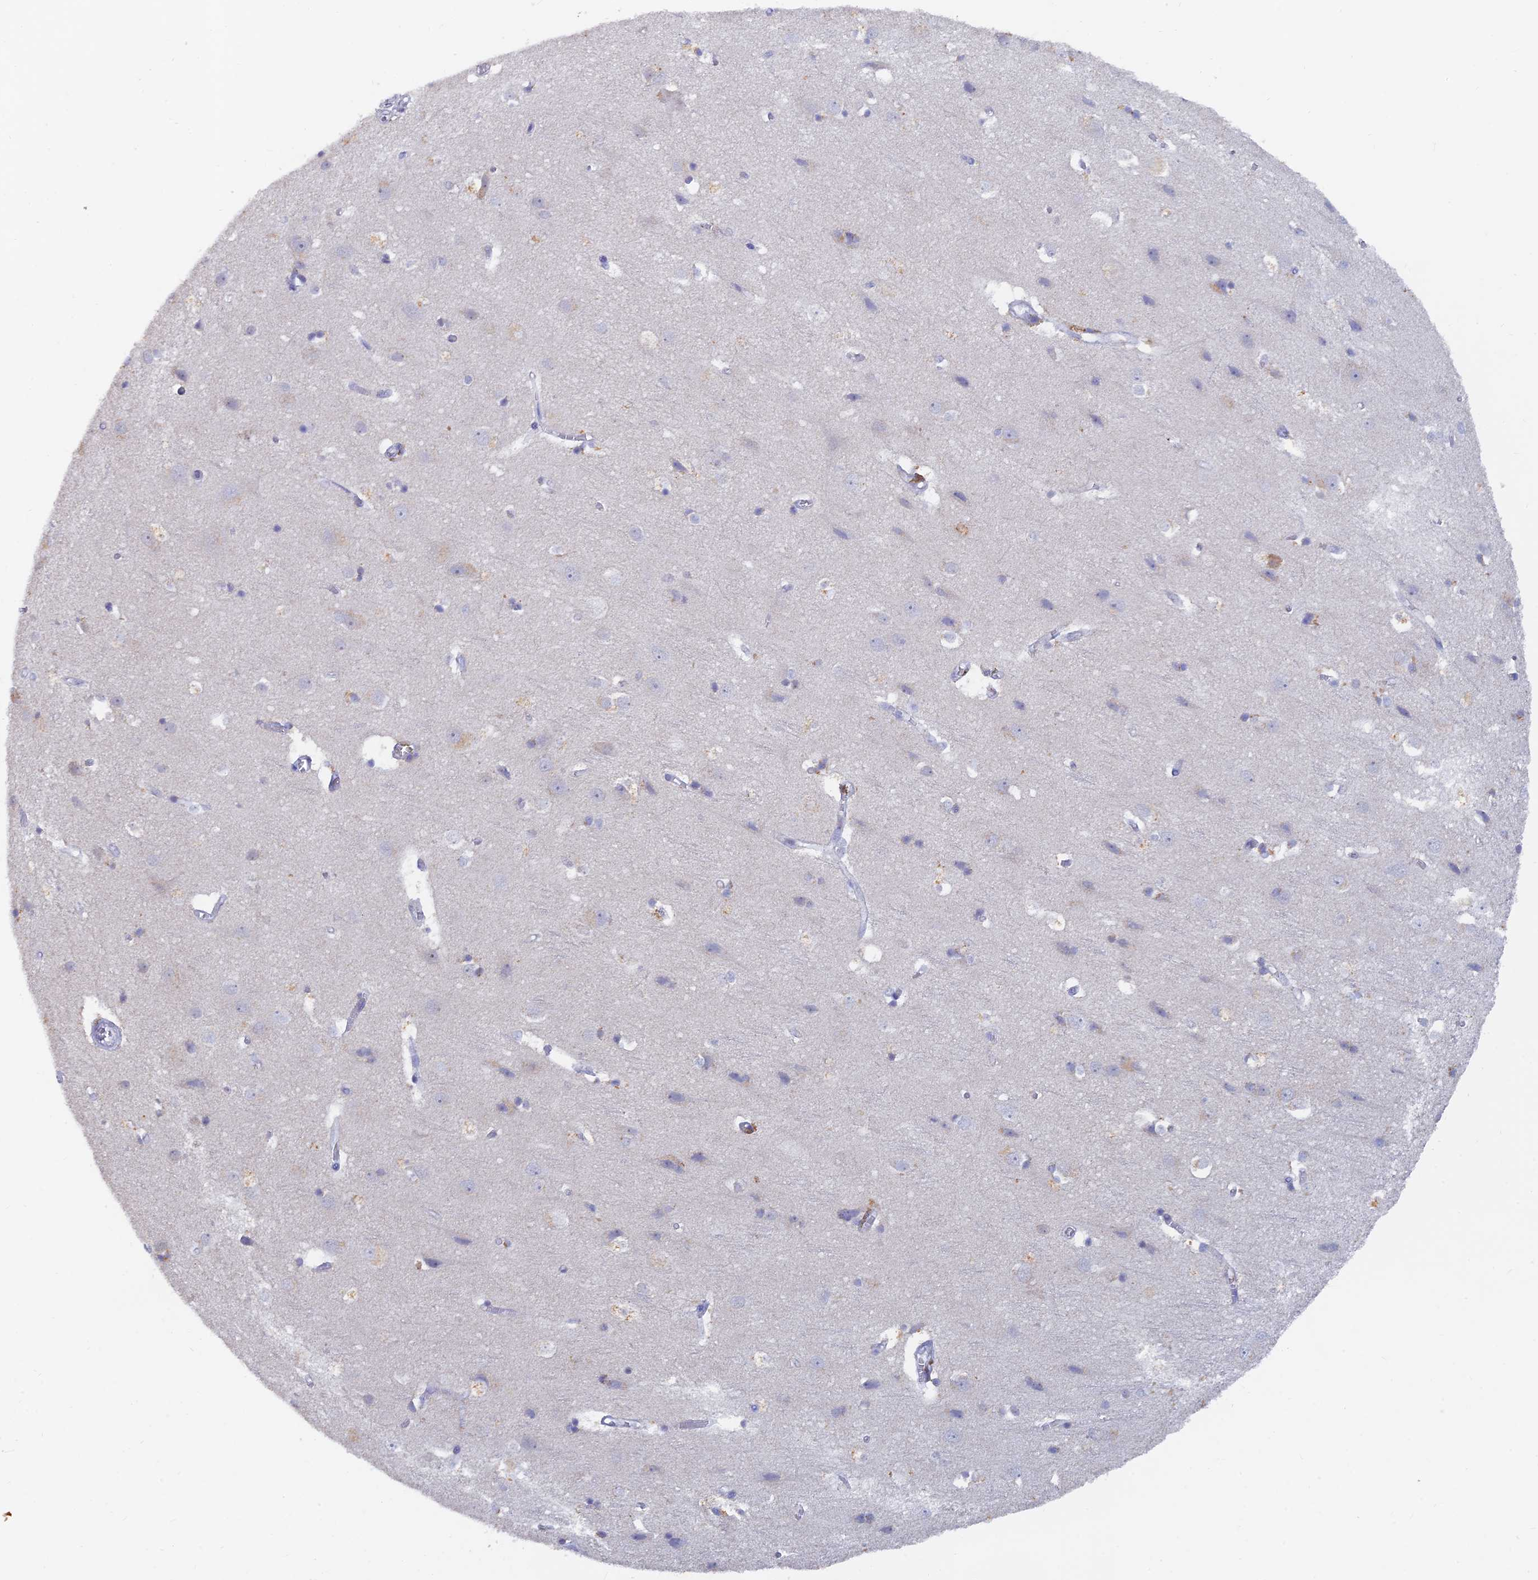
{"staining": {"intensity": "negative", "quantity": "none", "location": "none"}, "tissue": "cerebral cortex", "cell_type": "Endothelial cells", "image_type": "normal", "snomed": [{"axis": "morphology", "description": "Normal tissue, NOS"}, {"axis": "topography", "description": "Cerebral cortex"}], "caption": "Immunohistochemistry of unremarkable human cerebral cortex exhibits no expression in endothelial cells.", "gene": "LRIF1", "patient": {"sex": "male", "age": 54}}